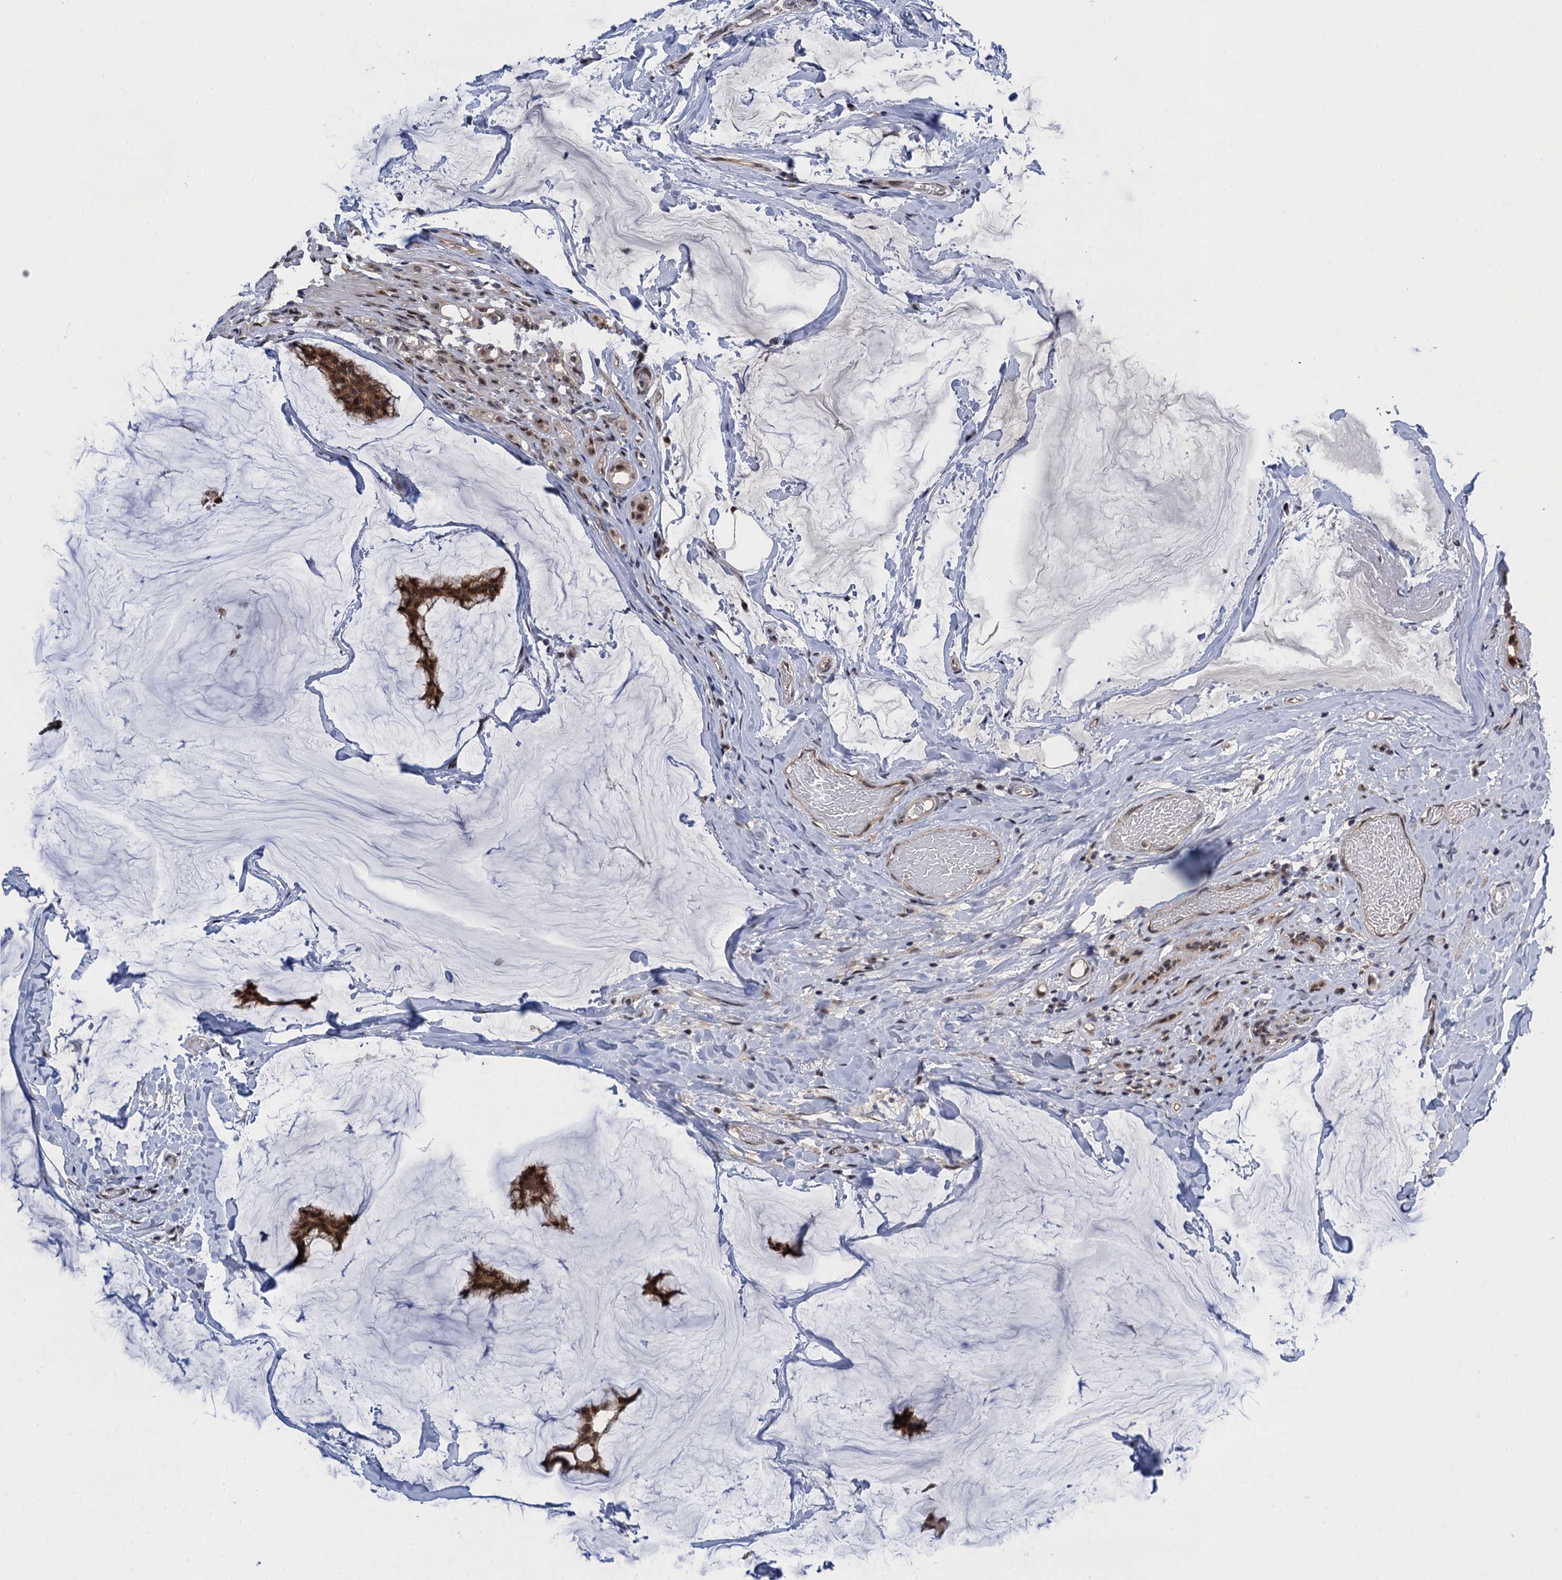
{"staining": {"intensity": "moderate", "quantity": ">75%", "location": "cytoplasmic/membranous,nuclear"}, "tissue": "breast cancer", "cell_type": "Tumor cells", "image_type": "cancer", "snomed": [{"axis": "morphology", "description": "Duct carcinoma"}, {"axis": "topography", "description": "Breast"}], "caption": "There is medium levels of moderate cytoplasmic/membranous and nuclear staining in tumor cells of breast invasive ductal carcinoma, as demonstrated by immunohistochemical staining (brown color).", "gene": "ZAR1L", "patient": {"sex": "female", "age": 93}}